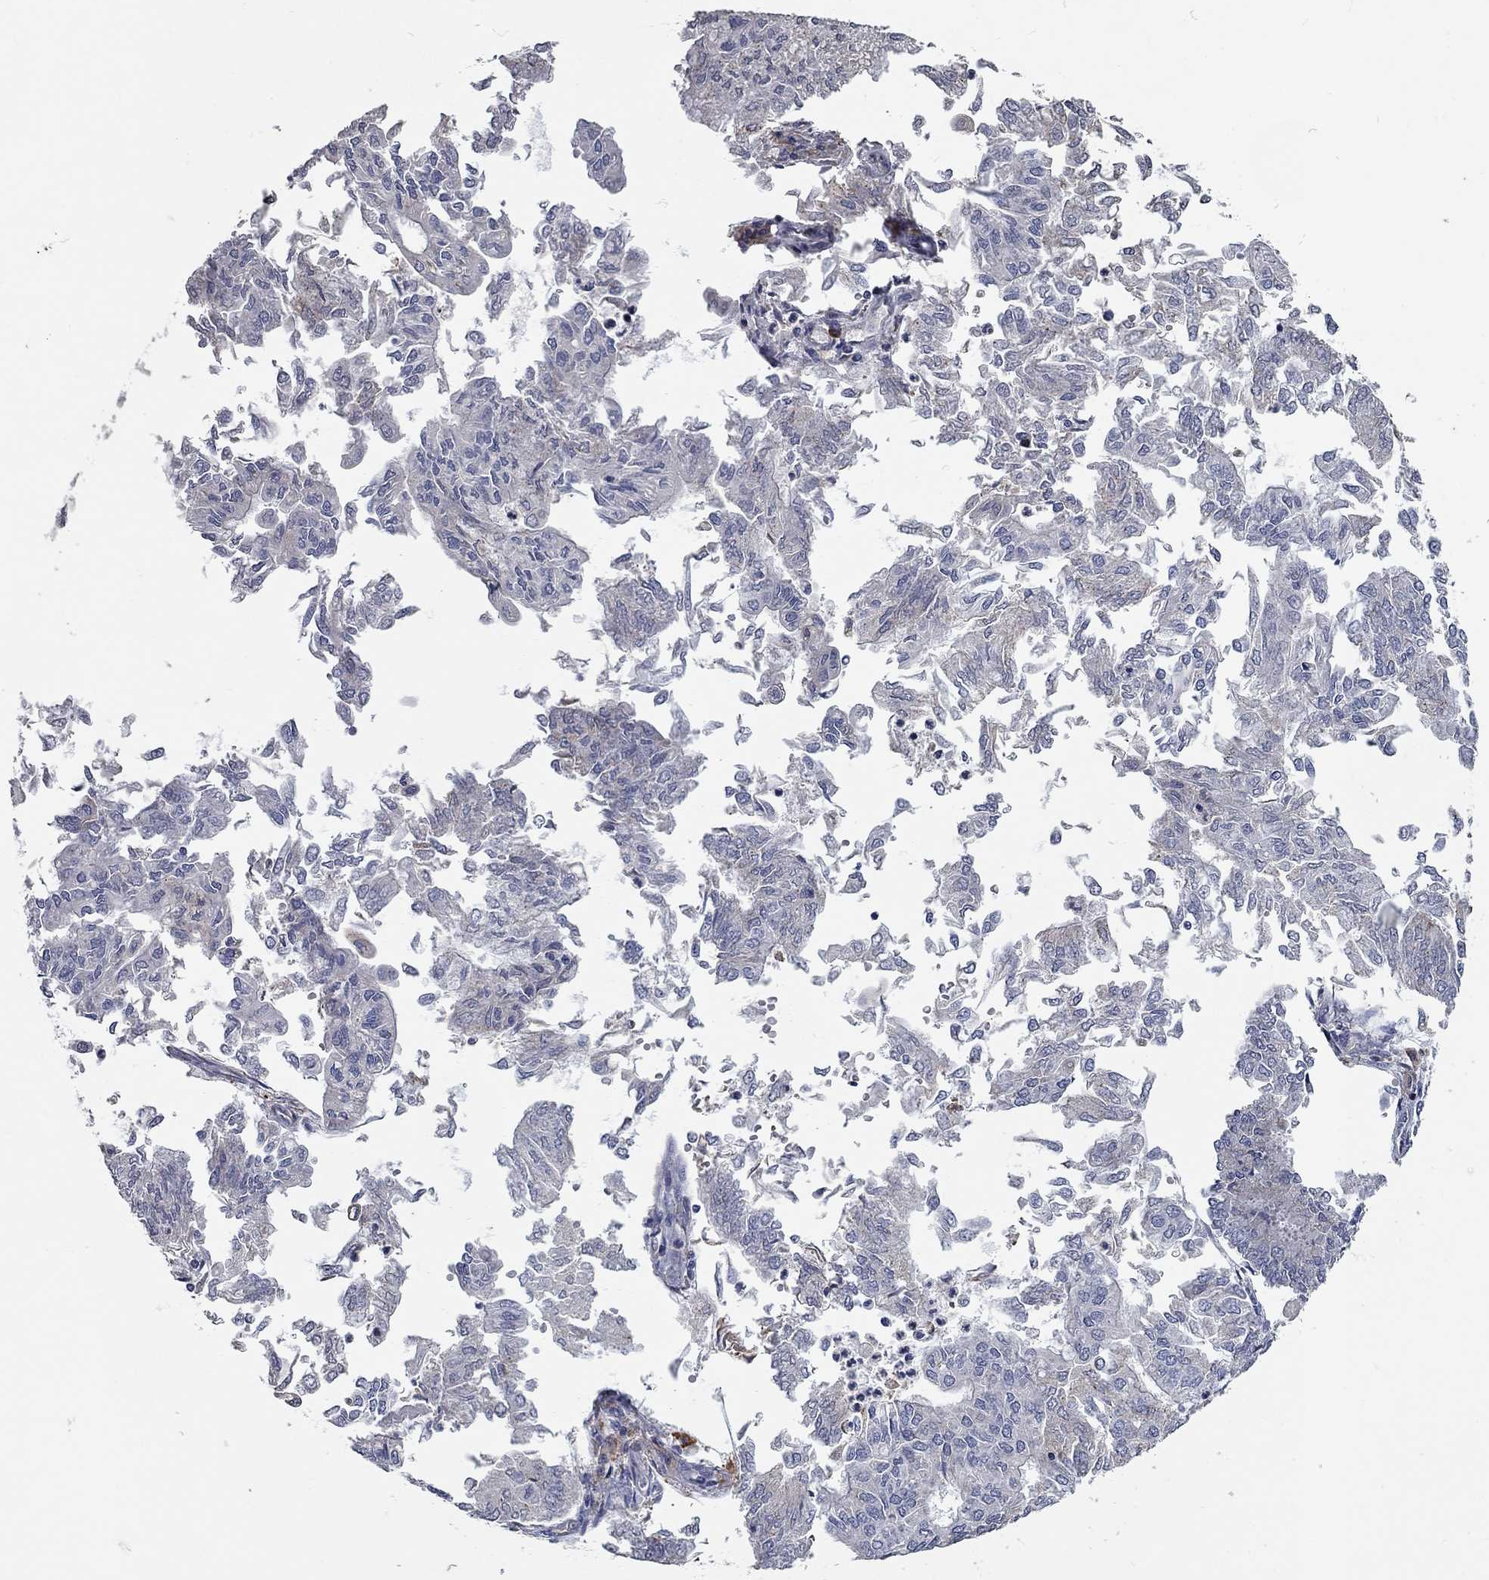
{"staining": {"intensity": "negative", "quantity": "none", "location": "none"}, "tissue": "endometrial cancer", "cell_type": "Tumor cells", "image_type": "cancer", "snomed": [{"axis": "morphology", "description": "Adenocarcinoma, NOS"}, {"axis": "topography", "description": "Endometrium"}], "caption": "A photomicrograph of endometrial adenocarcinoma stained for a protein exhibits no brown staining in tumor cells.", "gene": "XAGE2", "patient": {"sex": "female", "age": 59}}